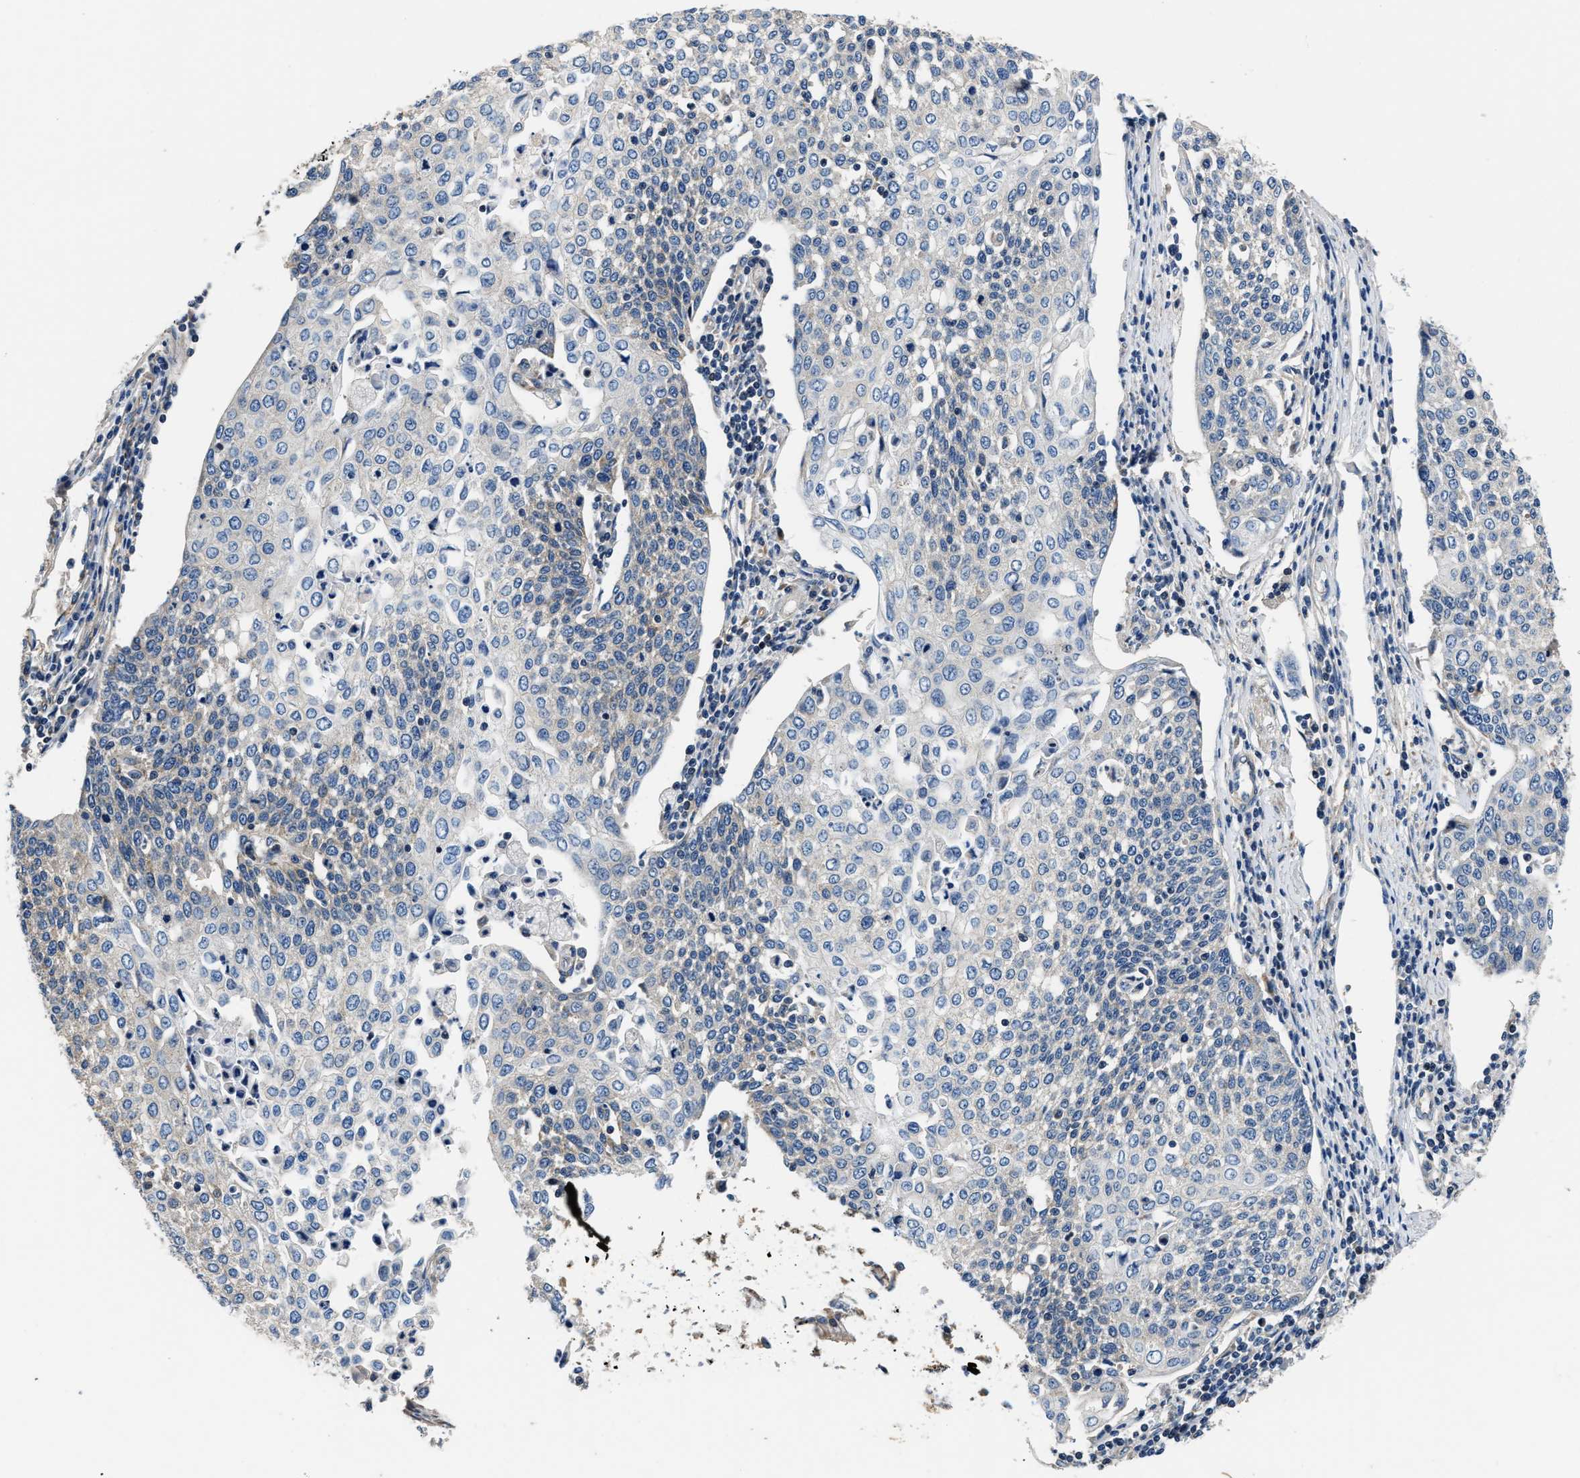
{"staining": {"intensity": "negative", "quantity": "none", "location": "none"}, "tissue": "cervical cancer", "cell_type": "Tumor cells", "image_type": "cancer", "snomed": [{"axis": "morphology", "description": "Squamous cell carcinoma, NOS"}, {"axis": "topography", "description": "Cervix"}], "caption": "Human squamous cell carcinoma (cervical) stained for a protein using immunohistochemistry displays no staining in tumor cells.", "gene": "TEX2", "patient": {"sex": "female", "age": 34}}